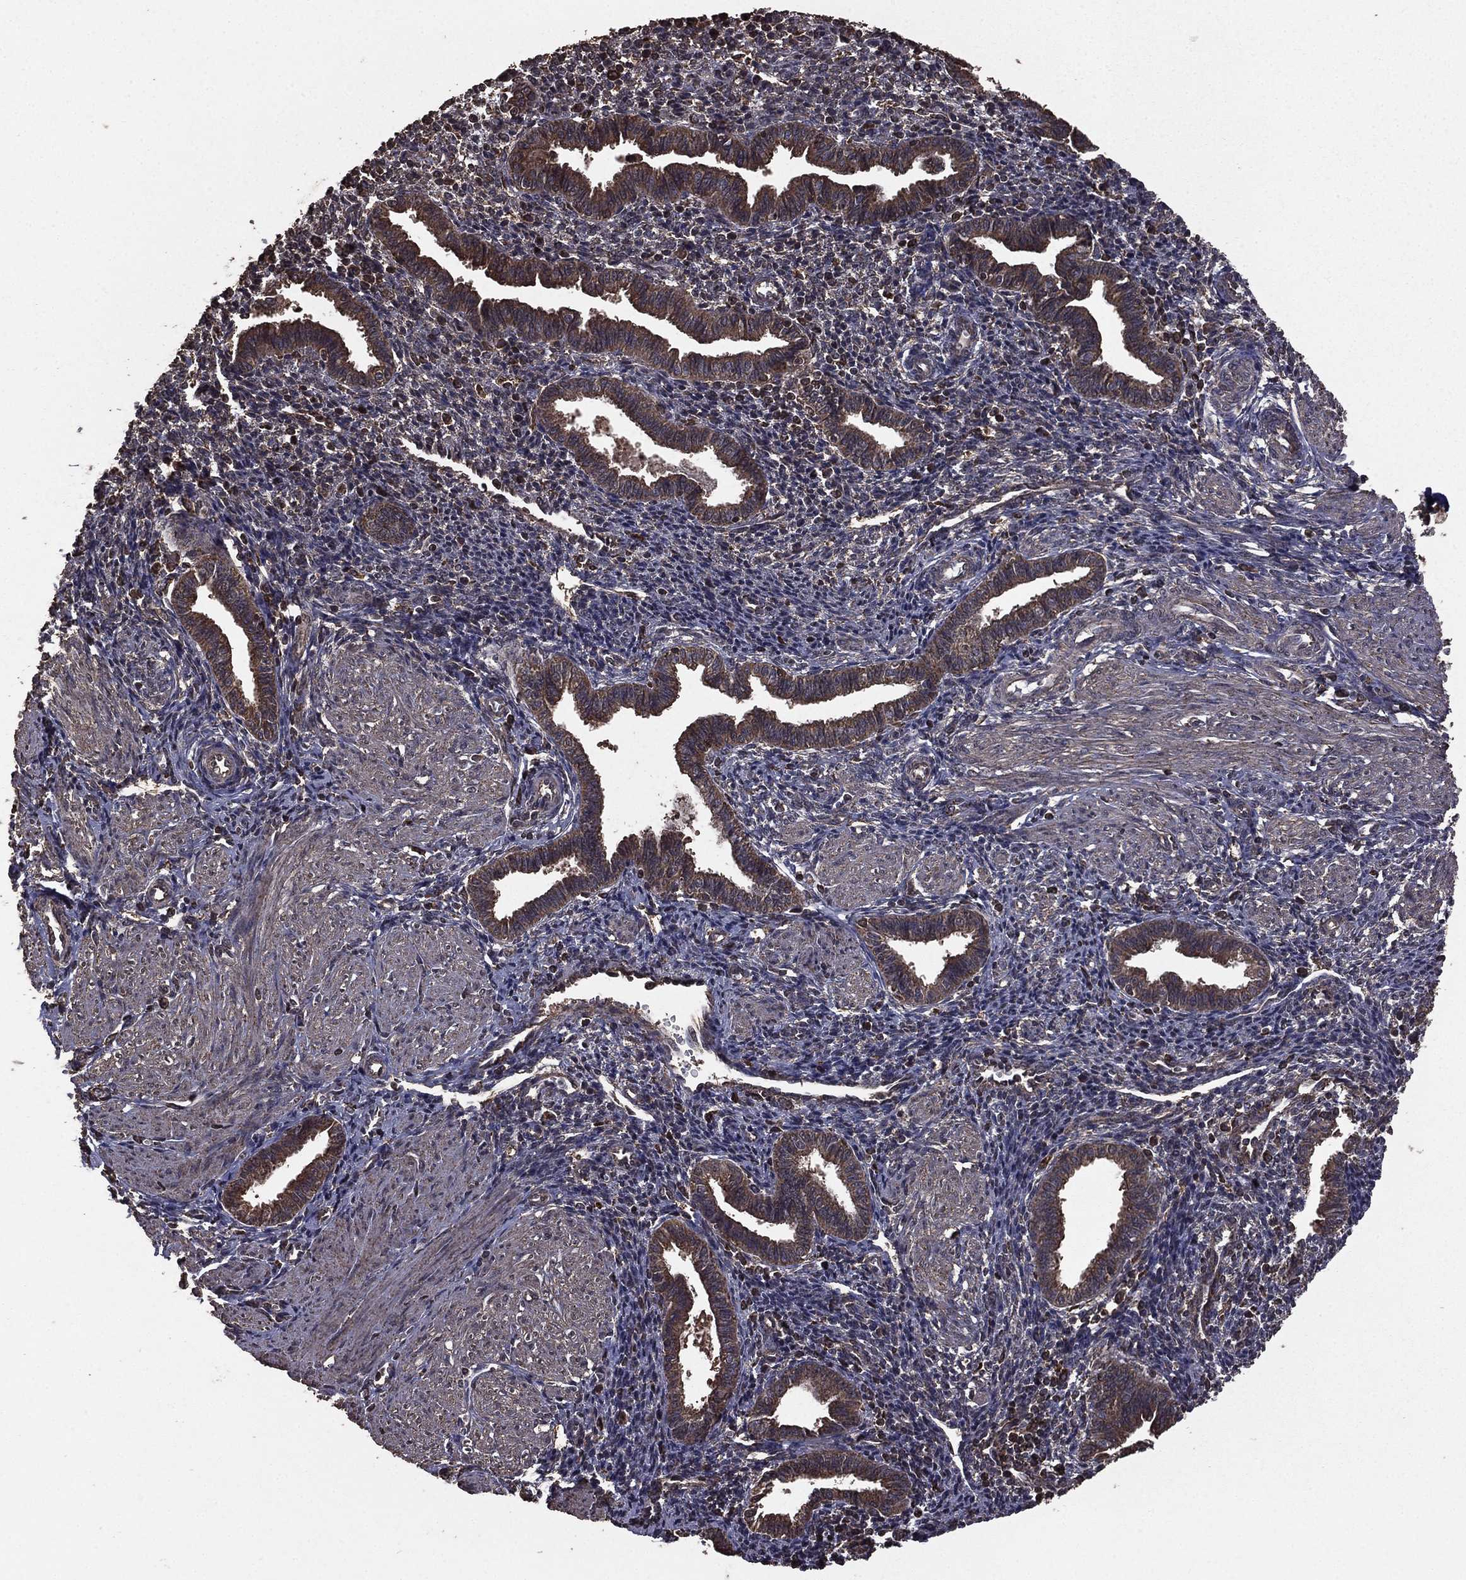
{"staining": {"intensity": "negative", "quantity": "none", "location": "none"}, "tissue": "endometrium", "cell_type": "Cells in endometrial stroma", "image_type": "normal", "snomed": [{"axis": "morphology", "description": "Normal tissue, NOS"}, {"axis": "topography", "description": "Endometrium"}], "caption": "Cells in endometrial stroma show no significant positivity in benign endometrium.", "gene": "BIRC6", "patient": {"sex": "female", "age": 37}}